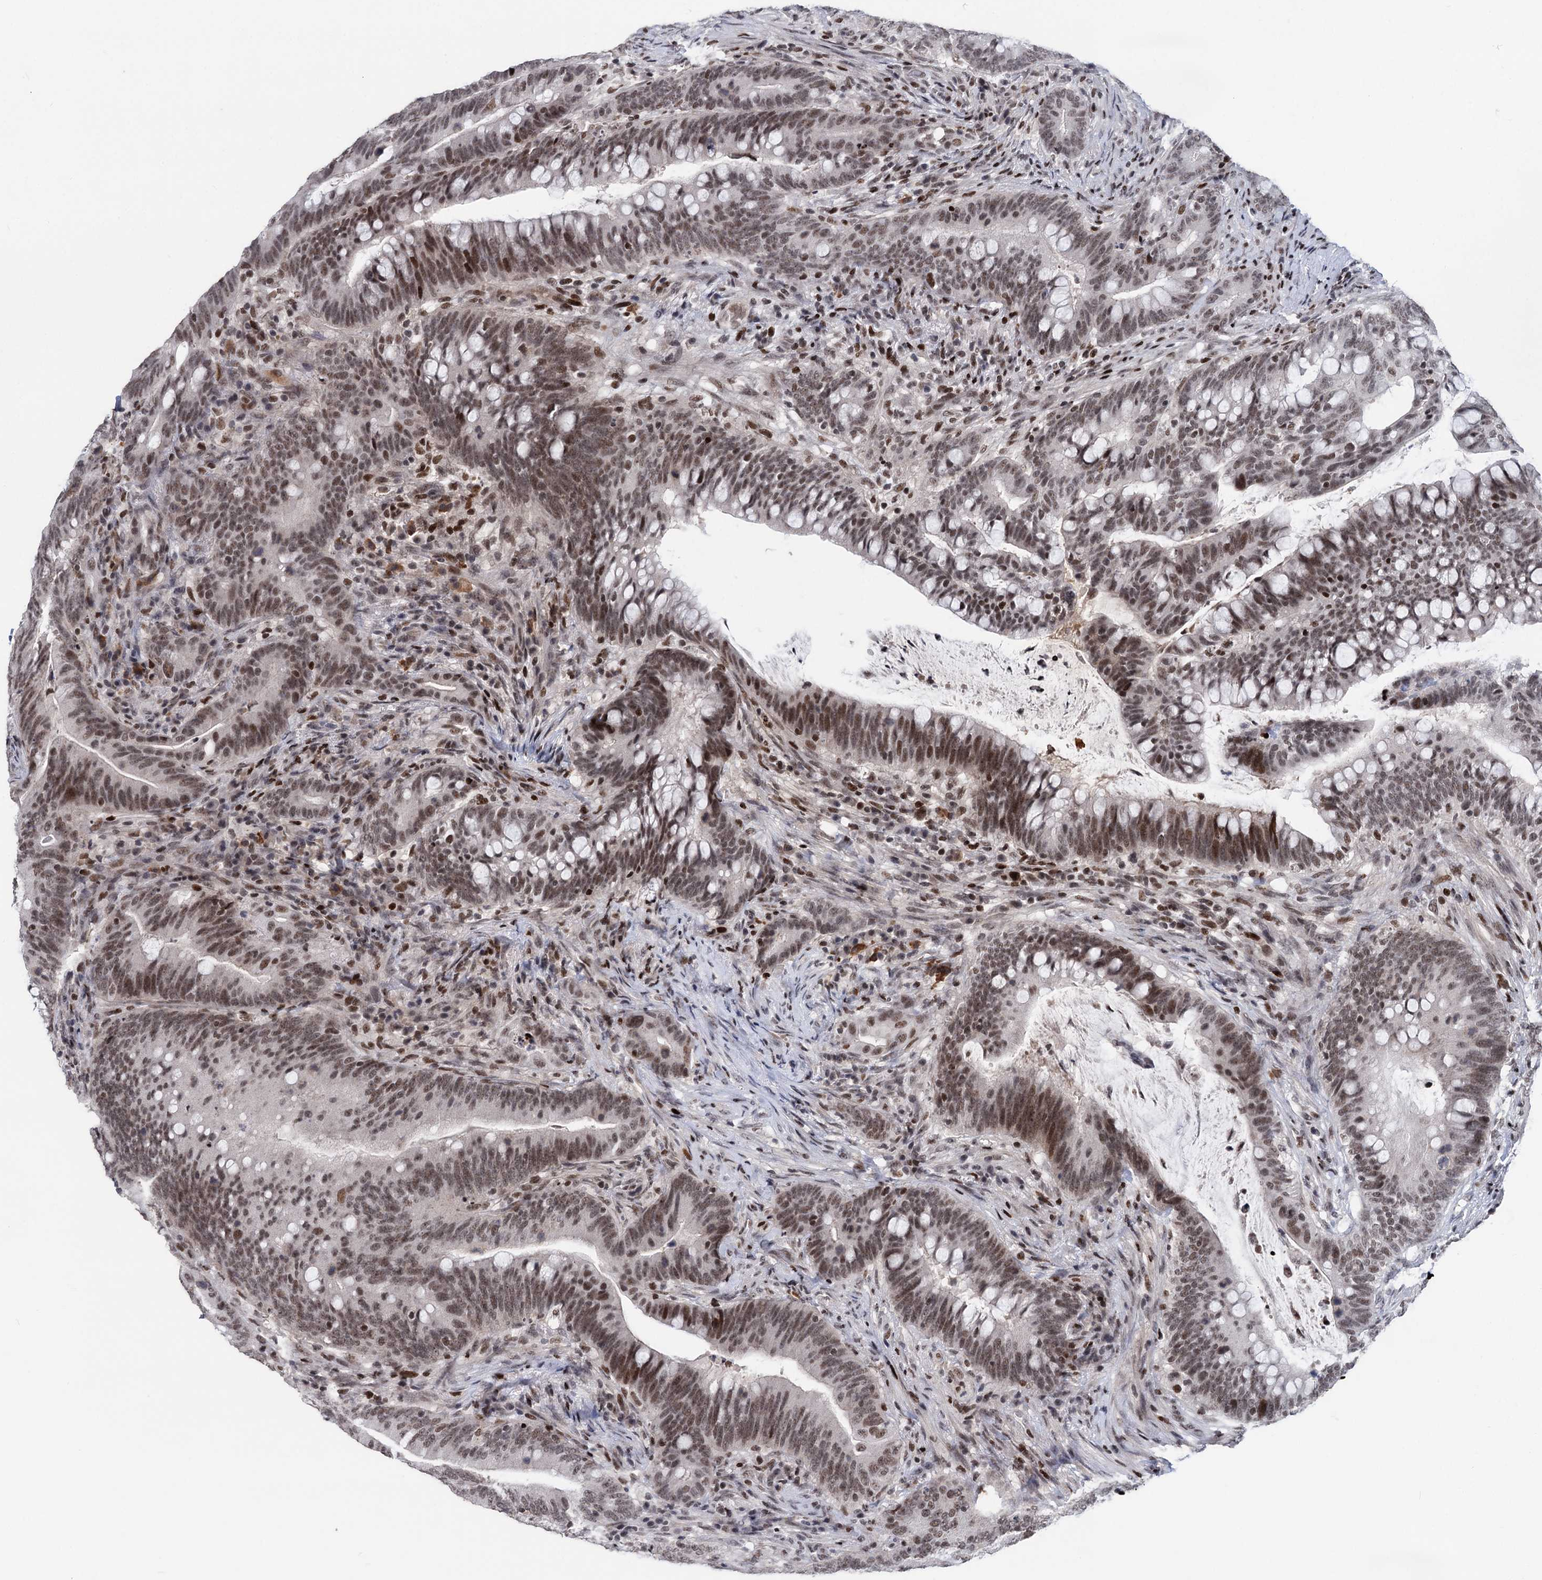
{"staining": {"intensity": "moderate", "quantity": "25%-75%", "location": "nuclear"}, "tissue": "colorectal cancer", "cell_type": "Tumor cells", "image_type": "cancer", "snomed": [{"axis": "morphology", "description": "Adenocarcinoma, NOS"}, {"axis": "topography", "description": "Colon"}], "caption": "This photomicrograph displays immunohistochemistry staining of human colorectal cancer (adenocarcinoma), with medium moderate nuclear staining in about 25%-75% of tumor cells.", "gene": "ZCCHC10", "patient": {"sex": "female", "age": 66}}